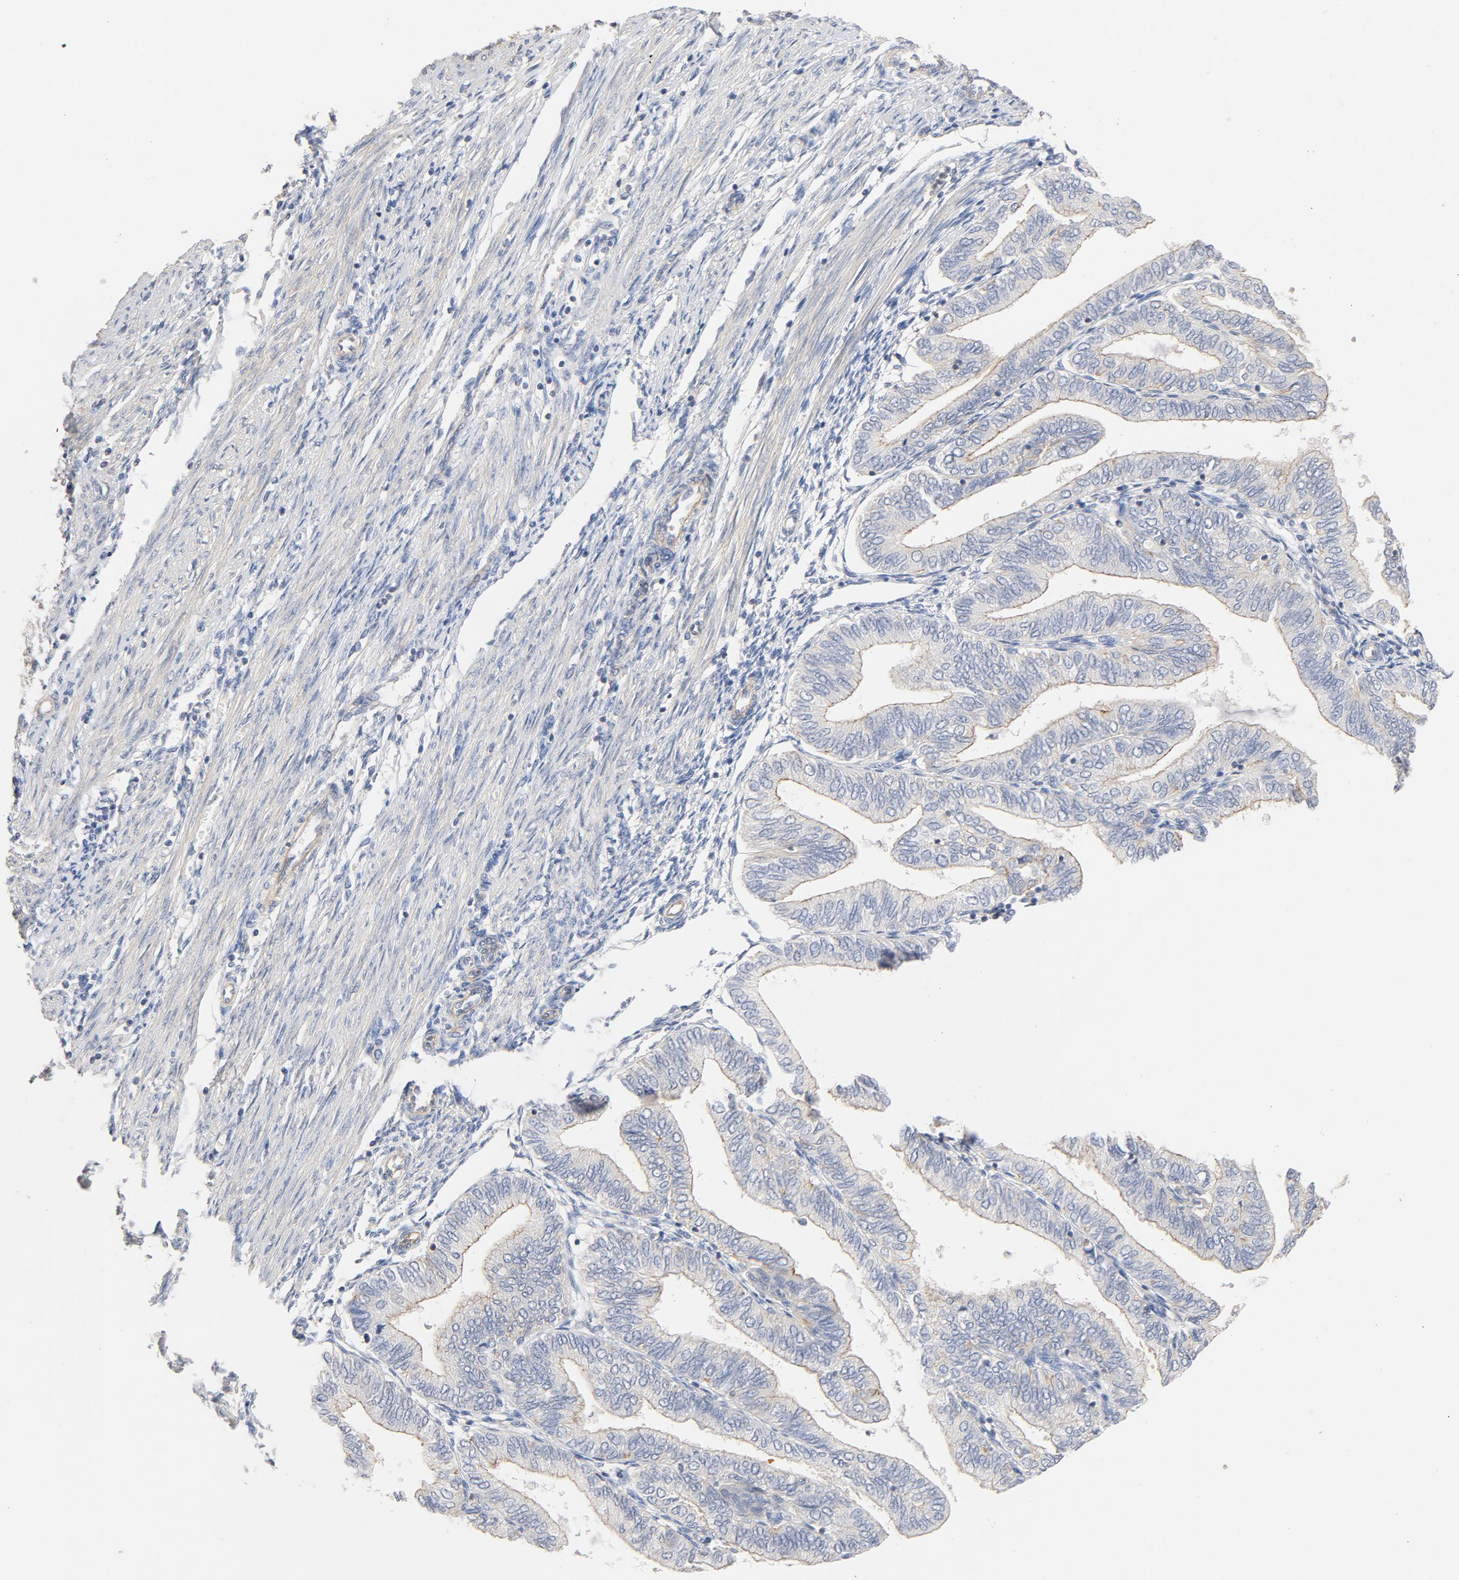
{"staining": {"intensity": "moderate", "quantity": ">75%", "location": "cytoplasmic/membranous"}, "tissue": "endometrial cancer", "cell_type": "Tumor cells", "image_type": "cancer", "snomed": [{"axis": "morphology", "description": "Adenocarcinoma, NOS"}, {"axis": "topography", "description": "Endometrium"}], "caption": "Approximately >75% of tumor cells in endometrial cancer exhibit moderate cytoplasmic/membranous protein expression as visualized by brown immunohistochemical staining.", "gene": "STRN3", "patient": {"sex": "female", "age": 51}}